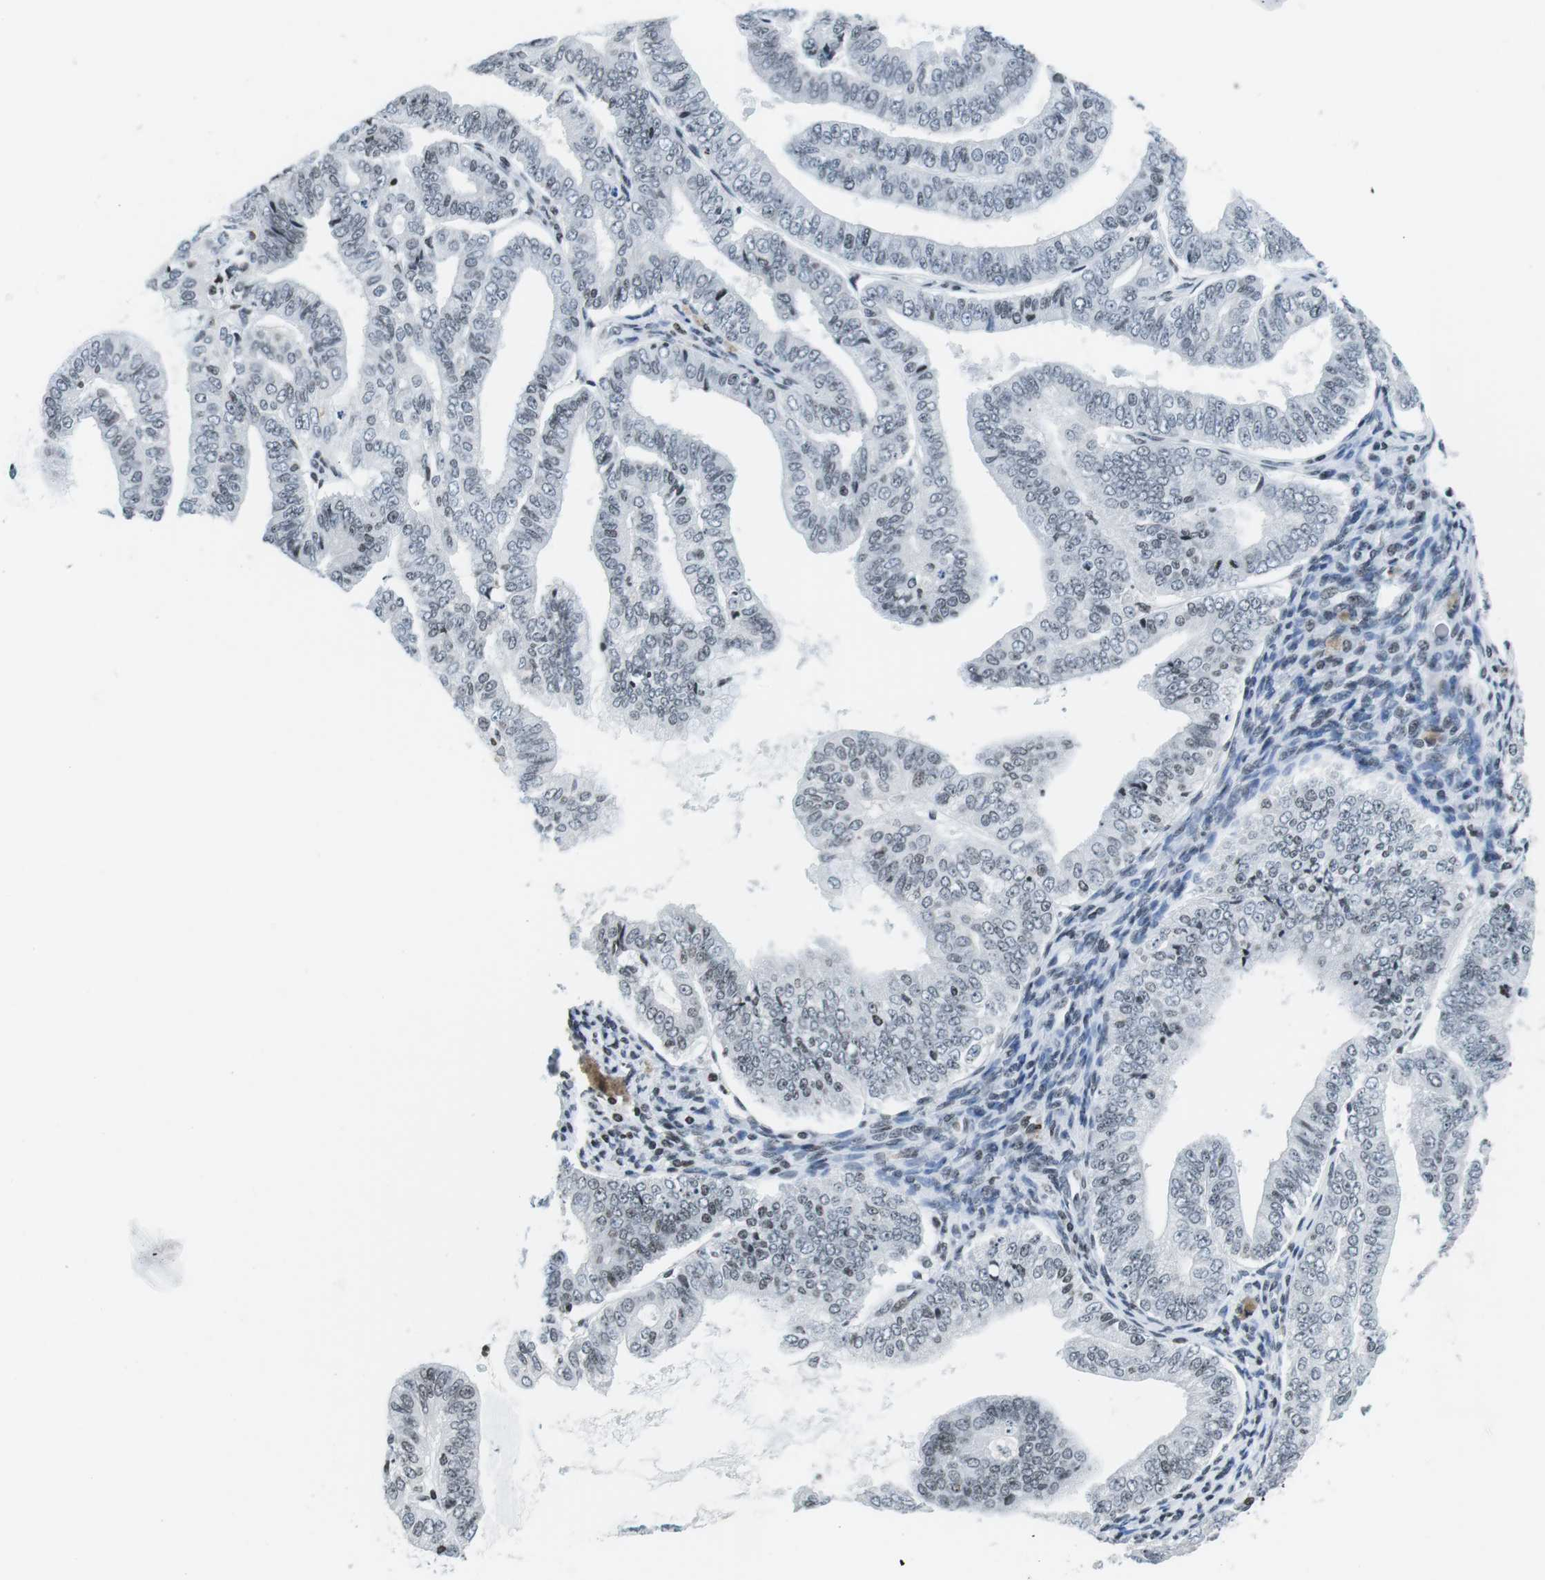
{"staining": {"intensity": "negative", "quantity": "none", "location": "none"}, "tissue": "endometrial cancer", "cell_type": "Tumor cells", "image_type": "cancer", "snomed": [{"axis": "morphology", "description": "Adenocarcinoma, NOS"}, {"axis": "topography", "description": "Endometrium"}], "caption": "An image of adenocarcinoma (endometrial) stained for a protein shows no brown staining in tumor cells.", "gene": "E2F2", "patient": {"sex": "female", "age": 63}}